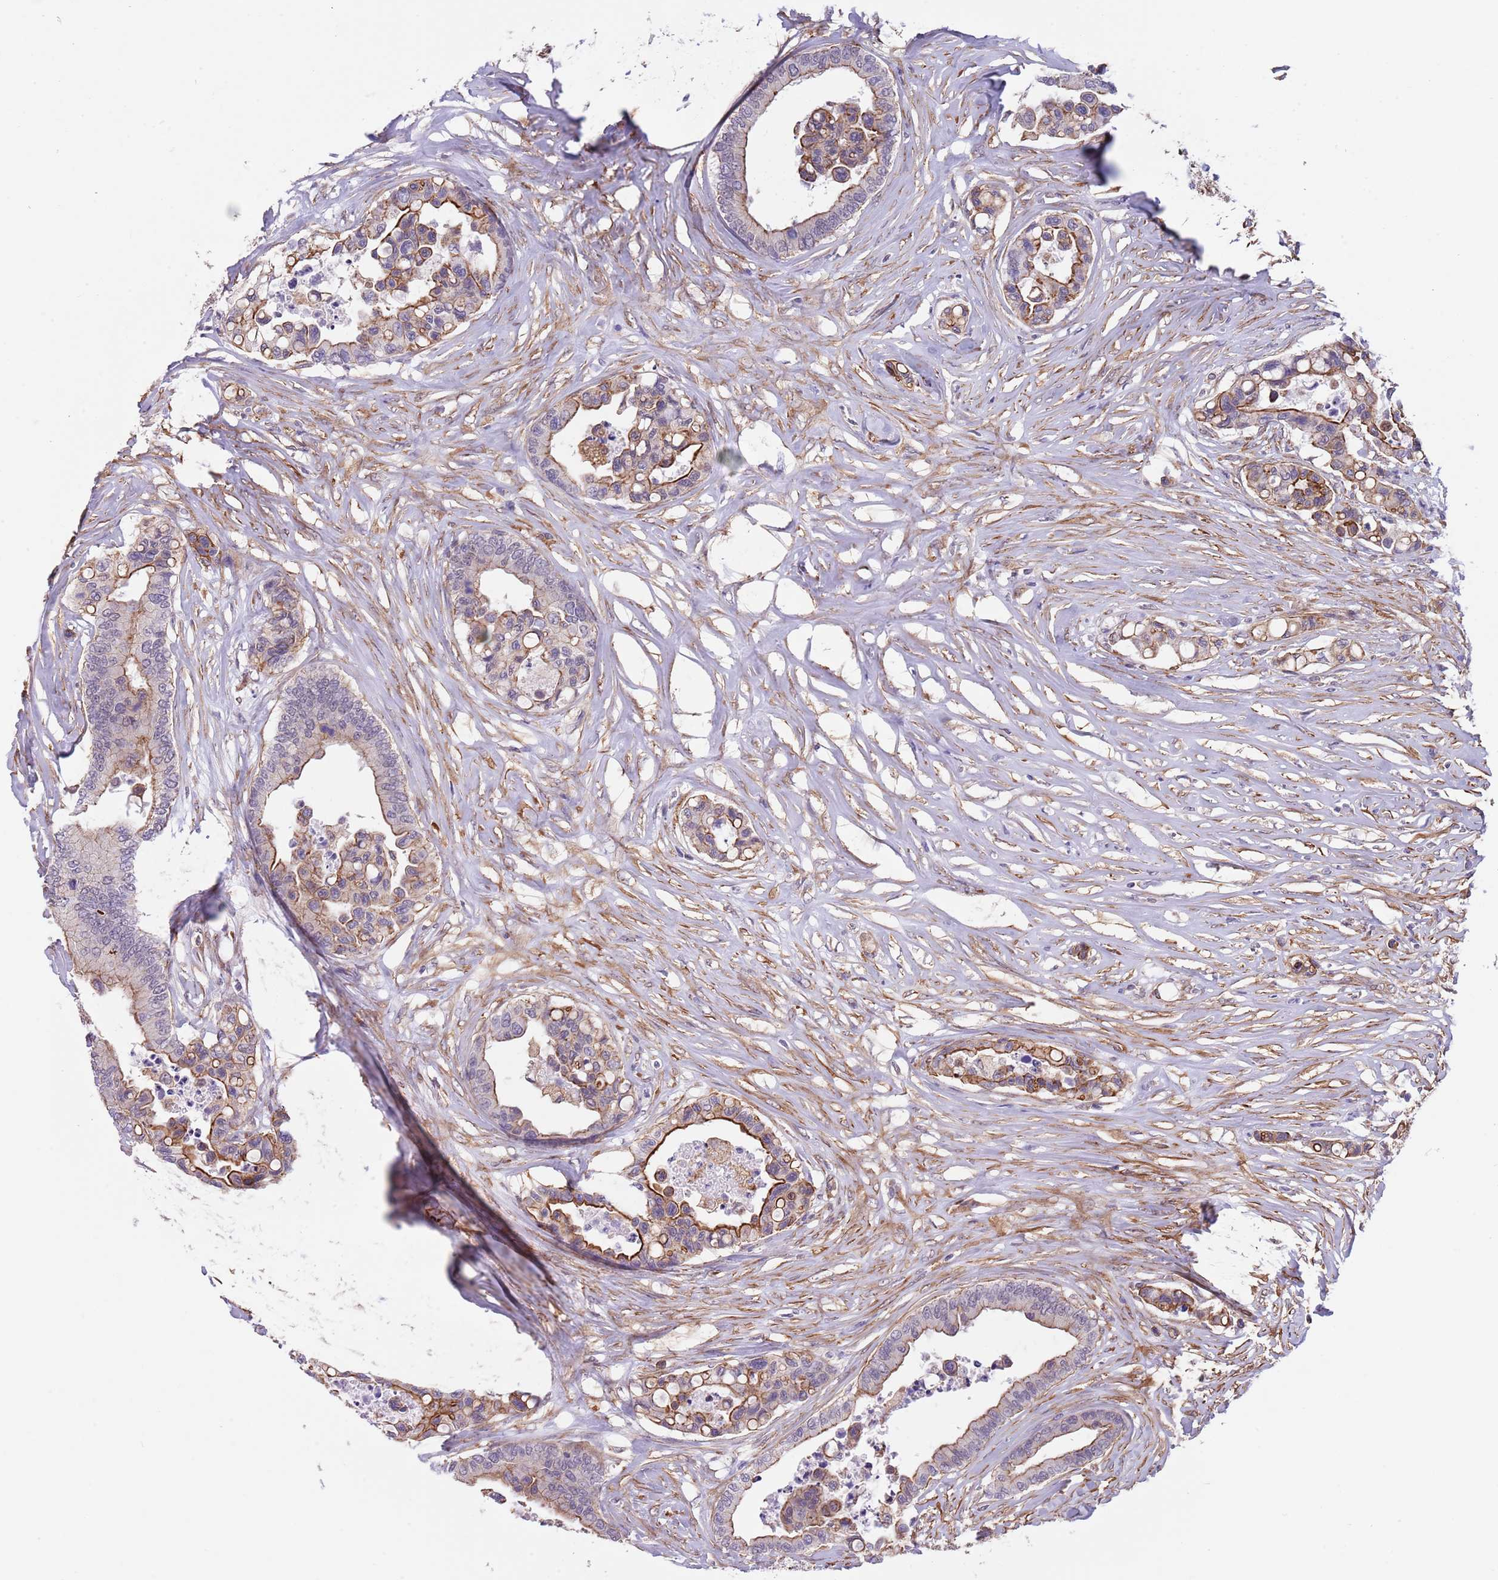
{"staining": {"intensity": "strong", "quantity": "25%-75%", "location": "cytoplasmic/membranous"}, "tissue": "colorectal cancer", "cell_type": "Tumor cells", "image_type": "cancer", "snomed": [{"axis": "morphology", "description": "Adenocarcinoma, NOS"}, {"axis": "topography", "description": "Colon"}], "caption": "A histopathology image showing strong cytoplasmic/membranous staining in about 25%-75% of tumor cells in colorectal adenocarcinoma, as visualized by brown immunohistochemical staining.", "gene": "CREBZF", "patient": {"sex": "male", "age": 82}}